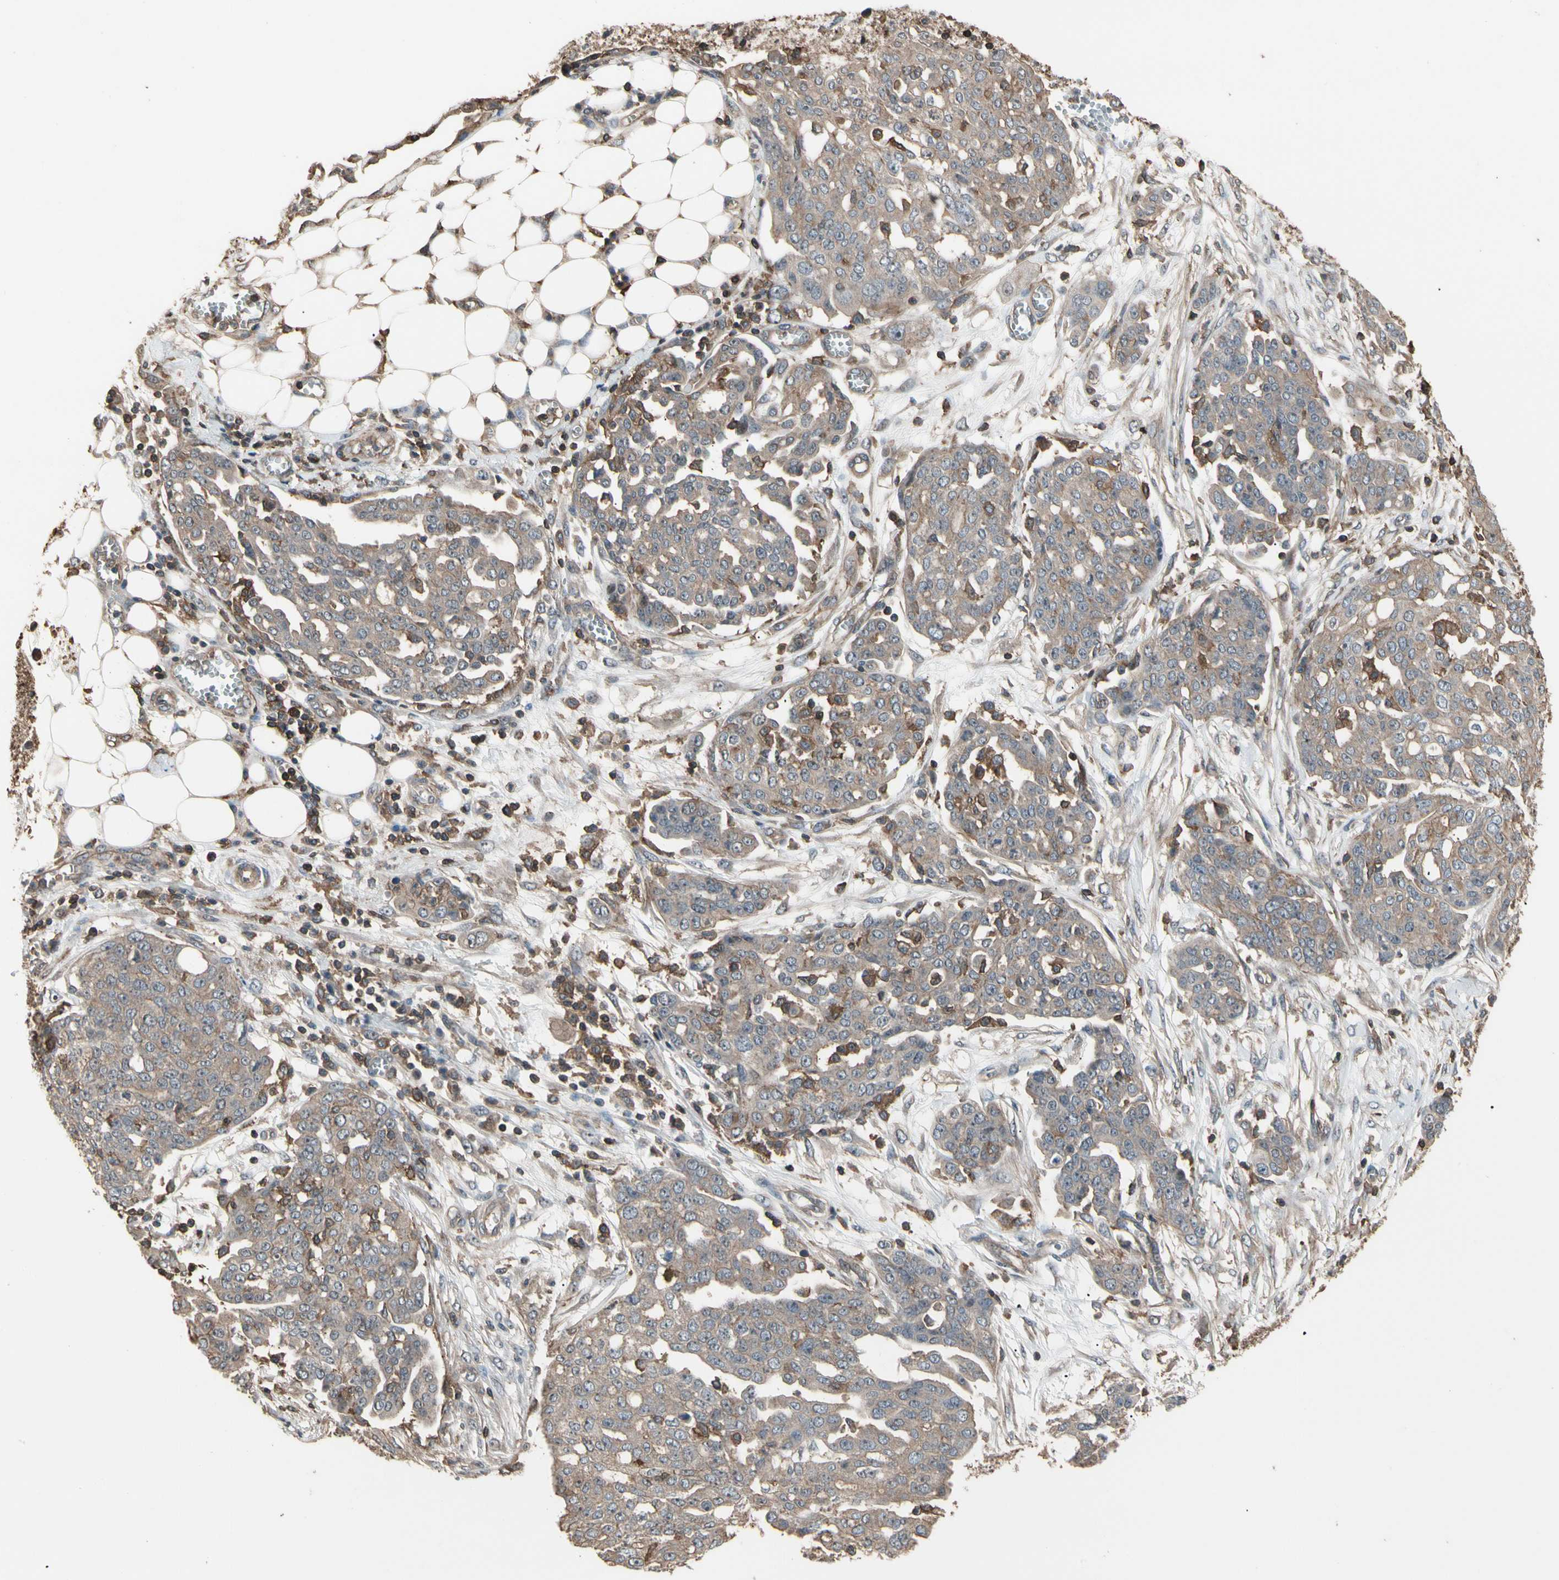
{"staining": {"intensity": "weak", "quantity": ">75%", "location": "cytoplasmic/membranous"}, "tissue": "ovarian cancer", "cell_type": "Tumor cells", "image_type": "cancer", "snomed": [{"axis": "morphology", "description": "Cystadenocarcinoma, serous, NOS"}, {"axis": "topography", "description": "Soft tissue"}, {"axis": "topography", "description": "Ovary"}], "caption": "An image of human ovarian serous cystadenocarcinoma stained for a protein reveals weak cytoplasmic/membranous brown staining in tumor cells. (DAB IHC, brown staining for protein, blue staining for nuclei).", "gene": "MAPK13", "patient": {"sex": "female", "age": 57}}